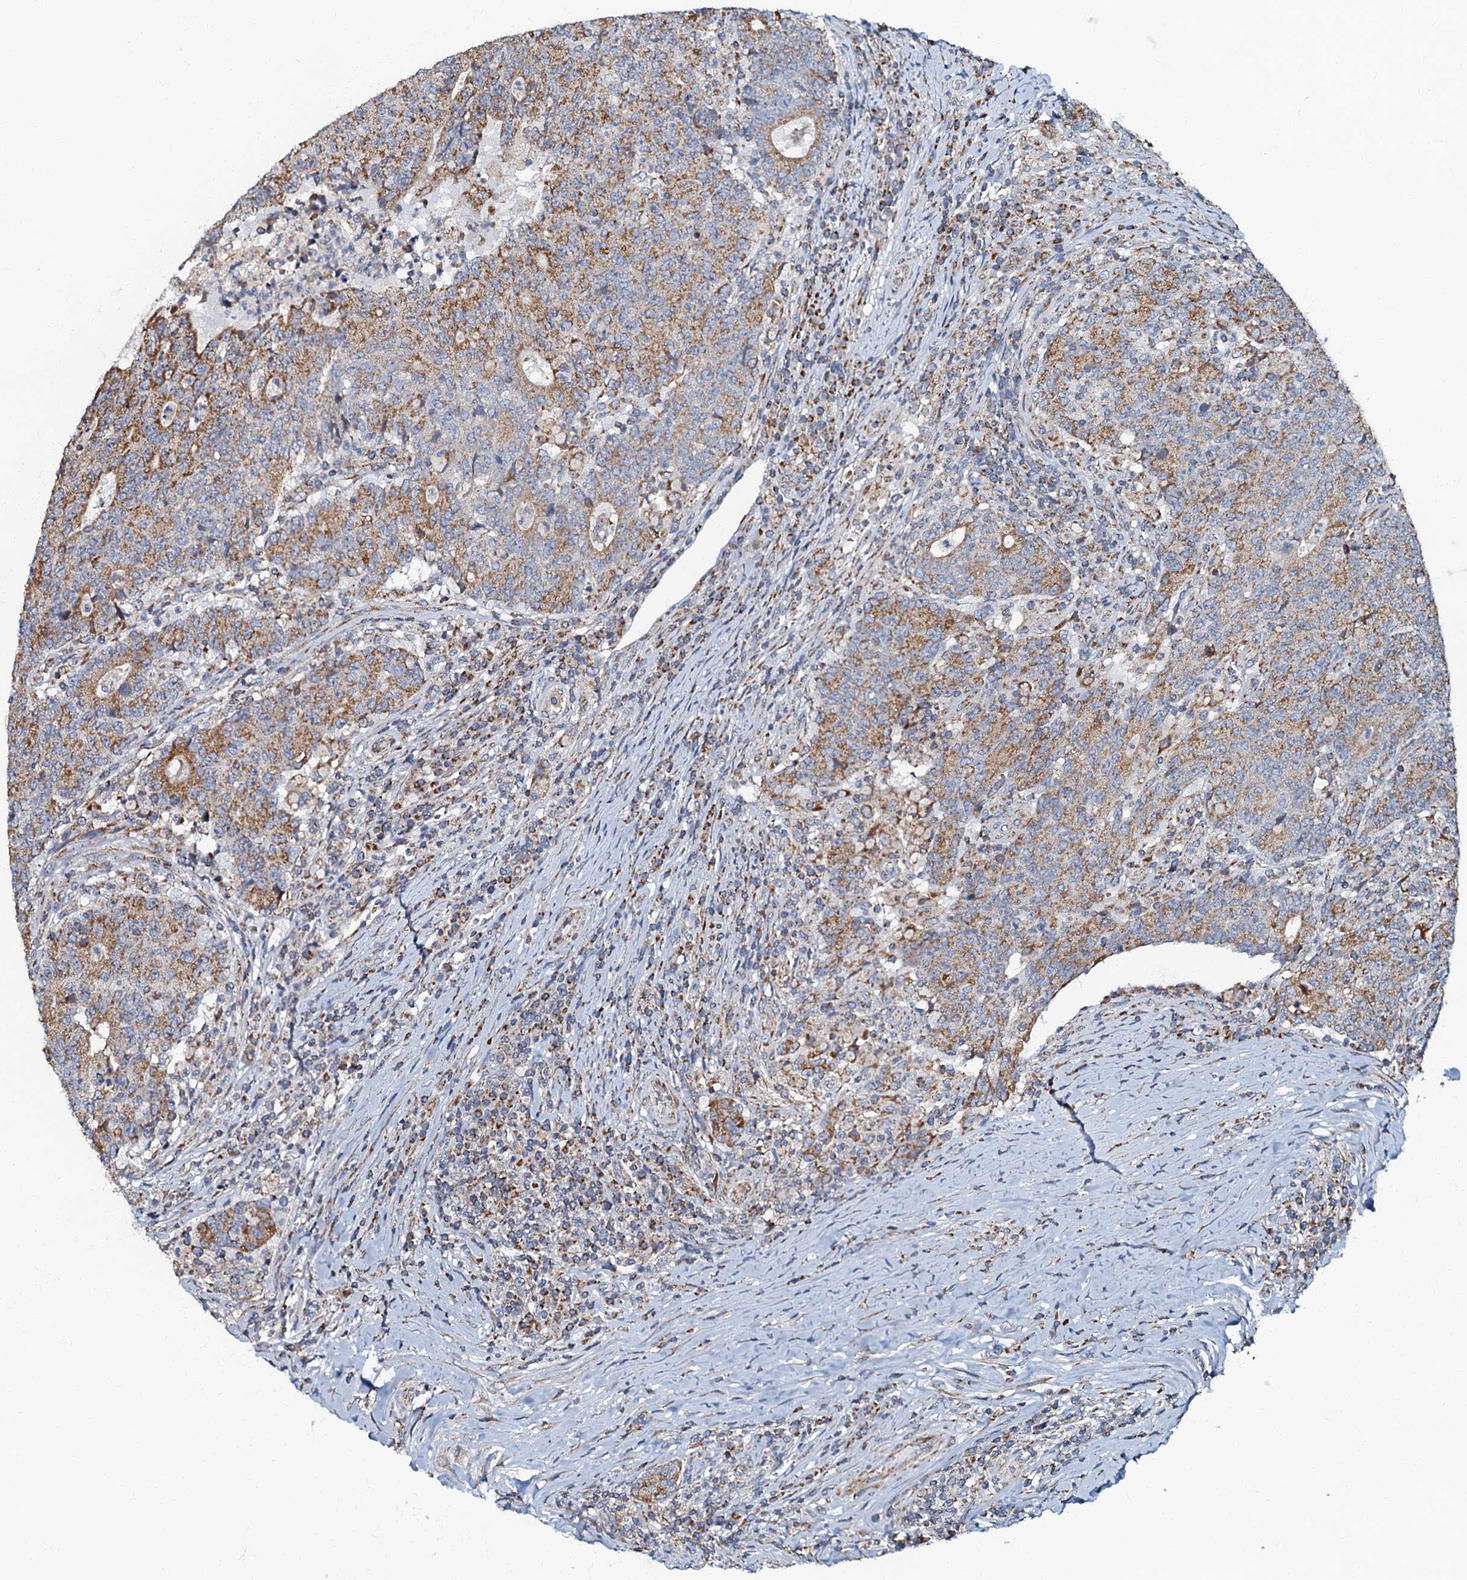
{"staining": {"intensity": "moderate", "quantity": ">75%", "location": "cytoplasmic/membranous"}, "tissue": "colorectal cancer", "cell_type": "Tumor cells", "image_type": "cancer", "snomed": [{"axis": "morphology", "description": "Adenocarcinoma, NOS"}, {"axis": "topography", "description": "Colon"}], "caption": "Approximately >75% of tumor cells in colorectal cancer show moderate cytoplasmic/membranous protein expression as visualized by brown immunohistochemical staining.", "gene": "NDUFA12", "patient": {"sex": "female", "age": 75}}